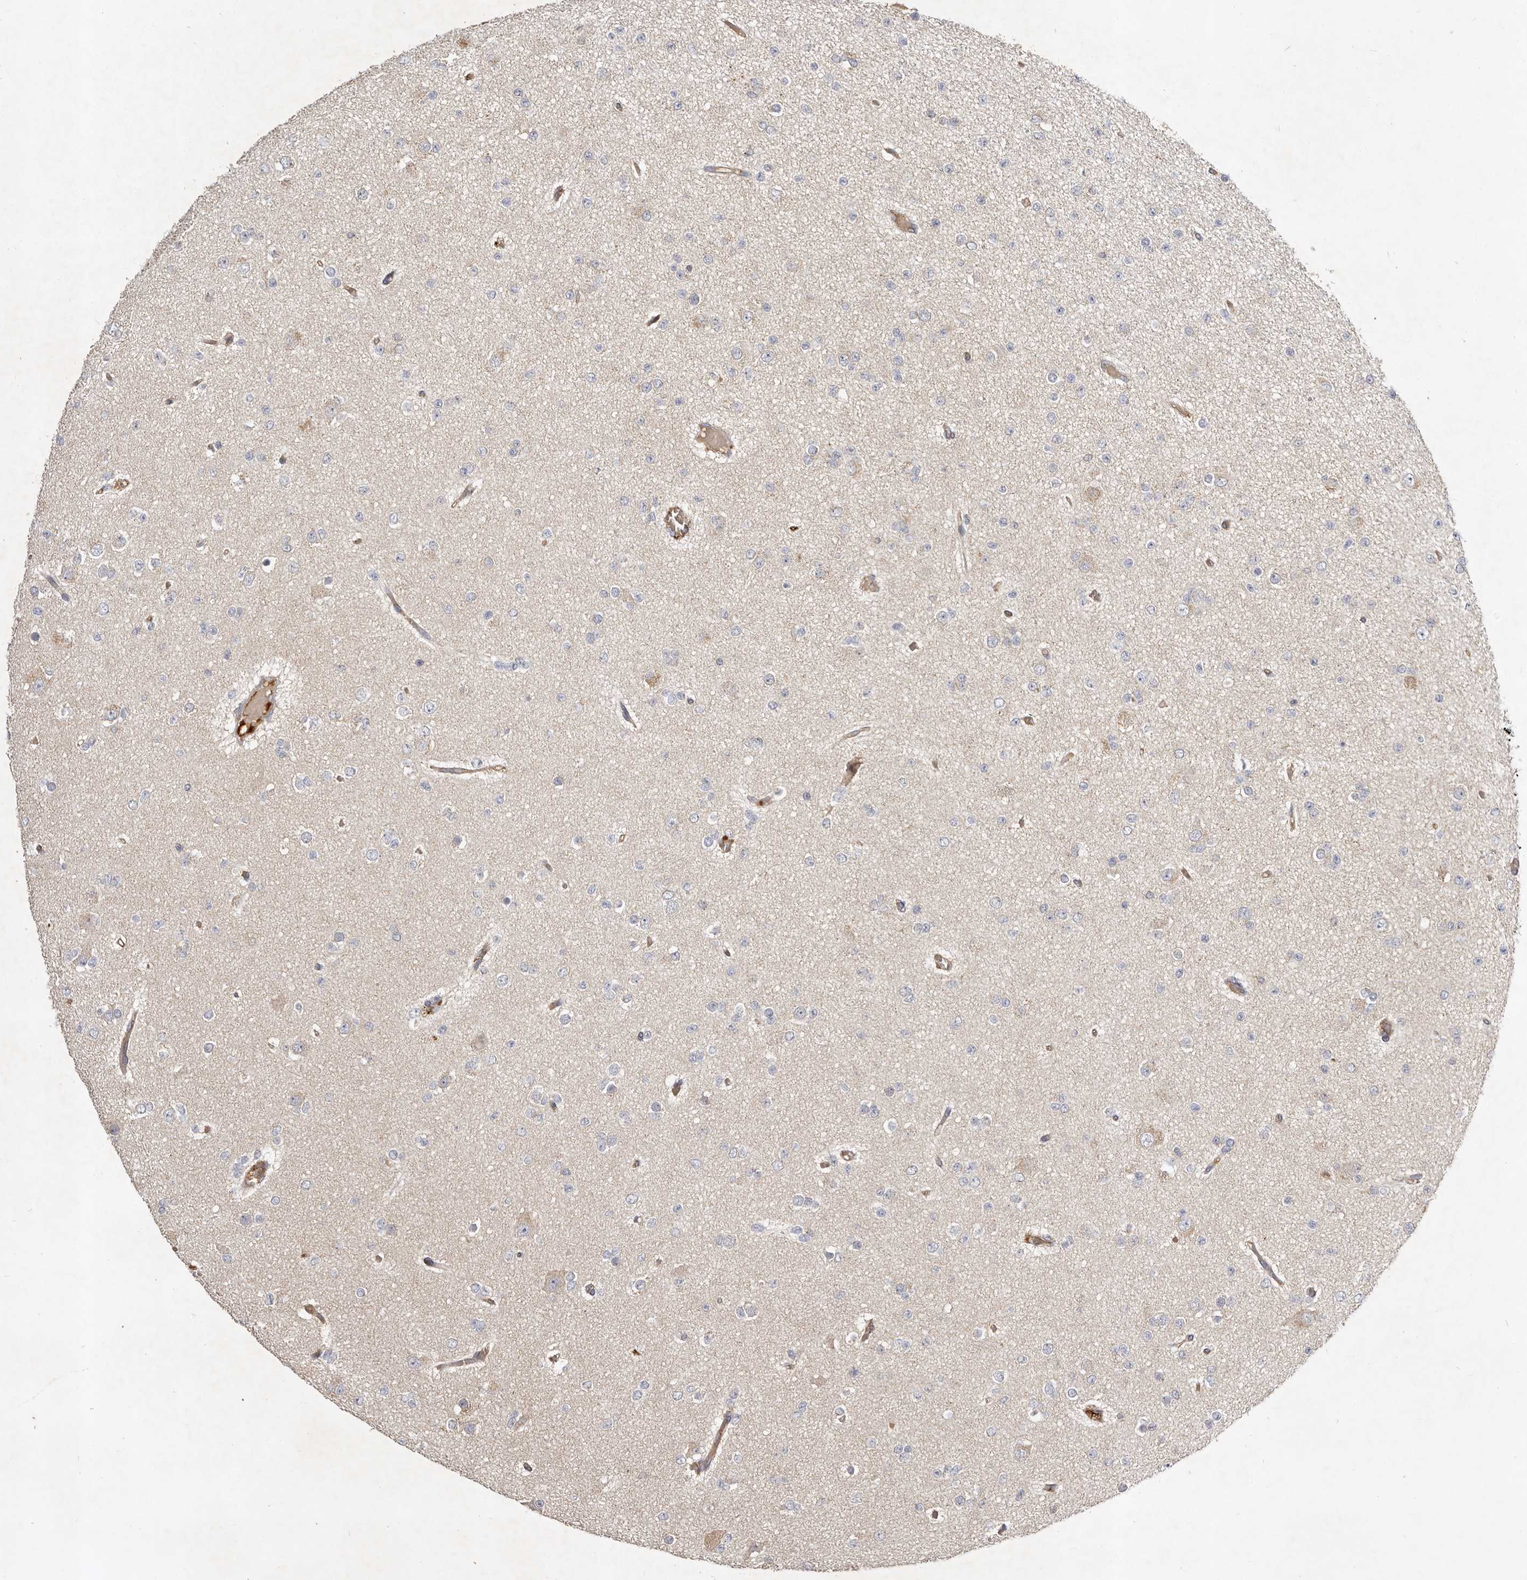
{"staining": {"intensity": "negative", "quantity": "none", "location": "none"}, "tissue": "glioma", "cell_type": "Tumor cells", "image_type": "cancer", "snomed": [{"axis": "morphology", "description": "Glioma, malignant, Low grade"}, {"axis": "topography", "description": "Brain"}], "caption": "Immunohistochemistry (IHC) of human glioma displays no positivity in tumor cells.", "gene": "ADAMTS9", "patient": {"sex": "female", "age": 22}}